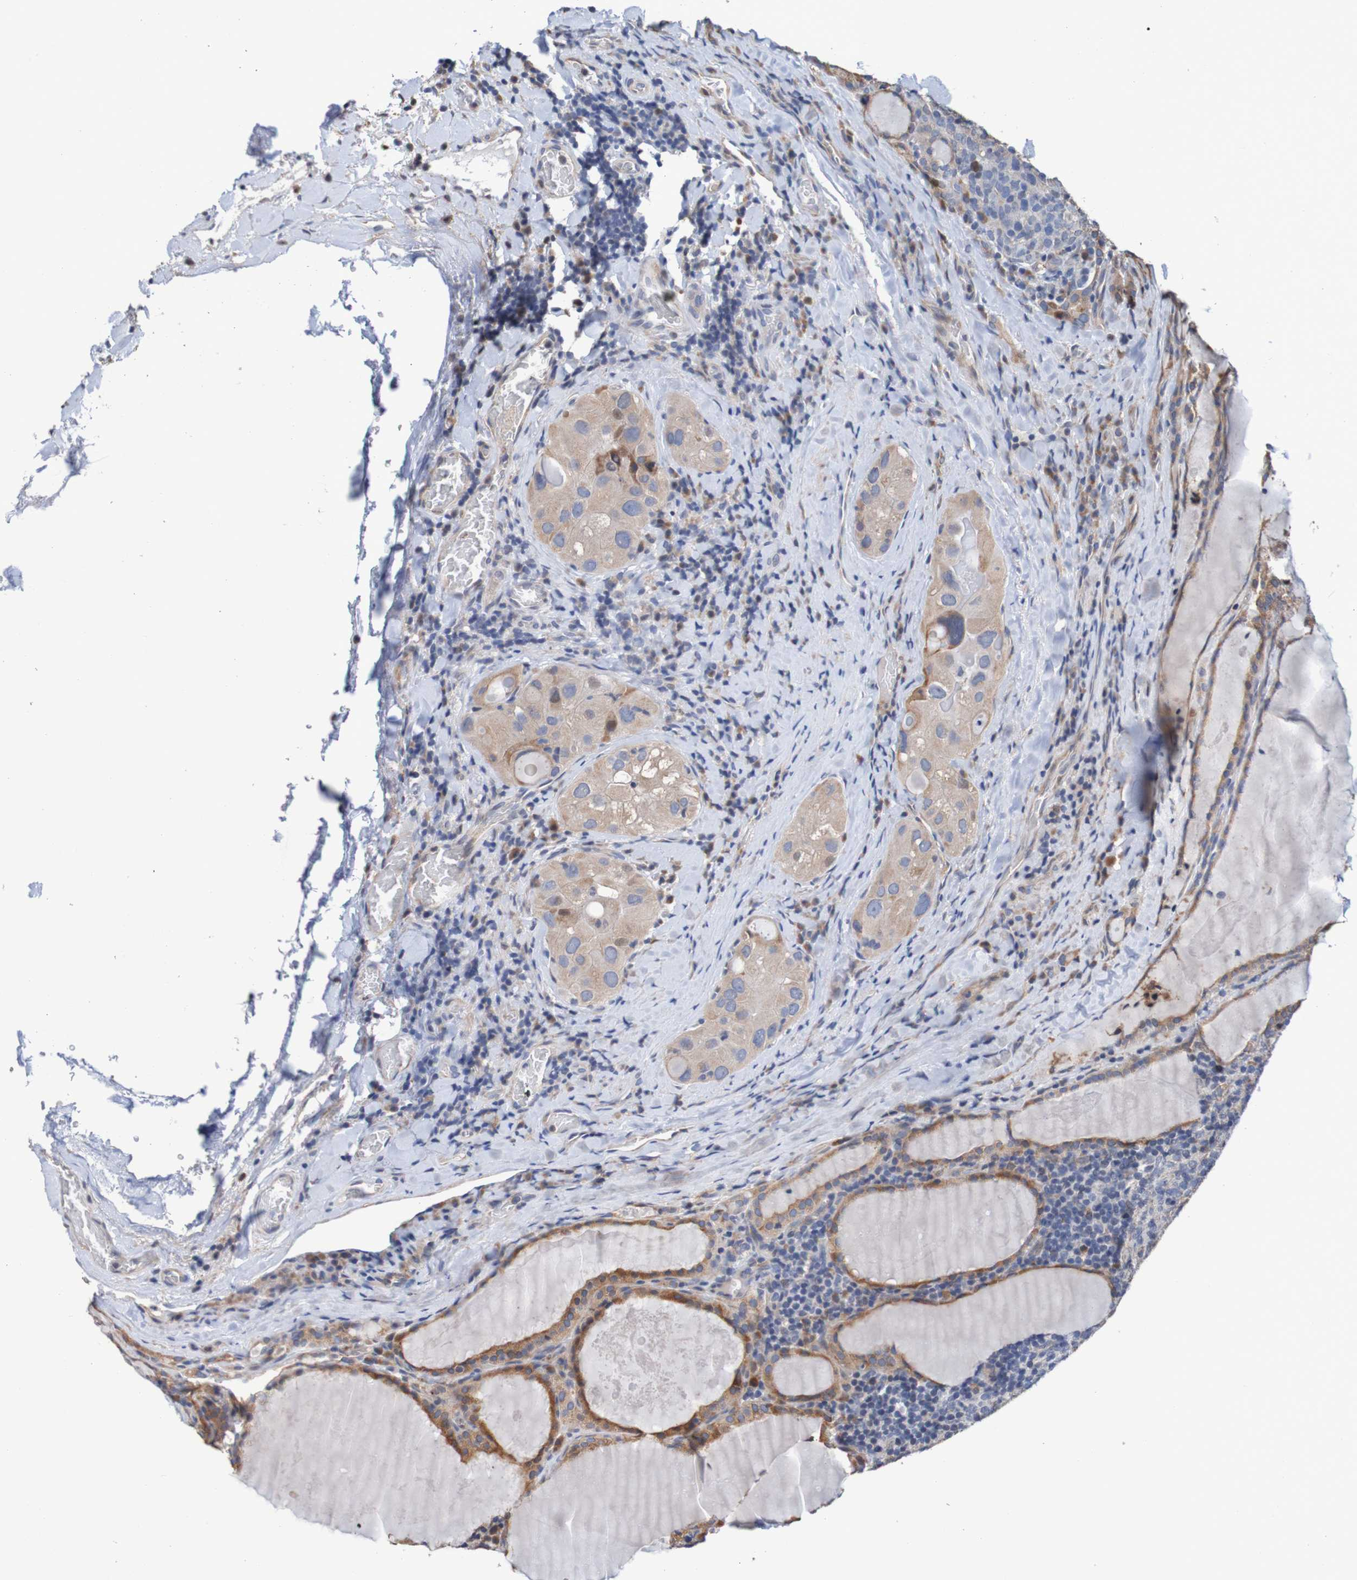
{"staining": {"intensity": "moderate", "quantity": ">75%", "location": "cytoplasmic/membranous"}, "tissue": "thyroid cancer", "cell_type": "Tumor cells", "image_type": "cancer", "snomed": [{"axis": "morphology", "description": "Papillary adenocarcinoma, NOS"}, {"axis": "topography", "description": "Thyroid gland"}], "caption": "Human papillary adenocarcinoma (thyroid) stained with a protein marker demonstrates moderate staining in tumor cells.", "gene": "FIBP", "patient": {"sex": "female", "age": 42}}